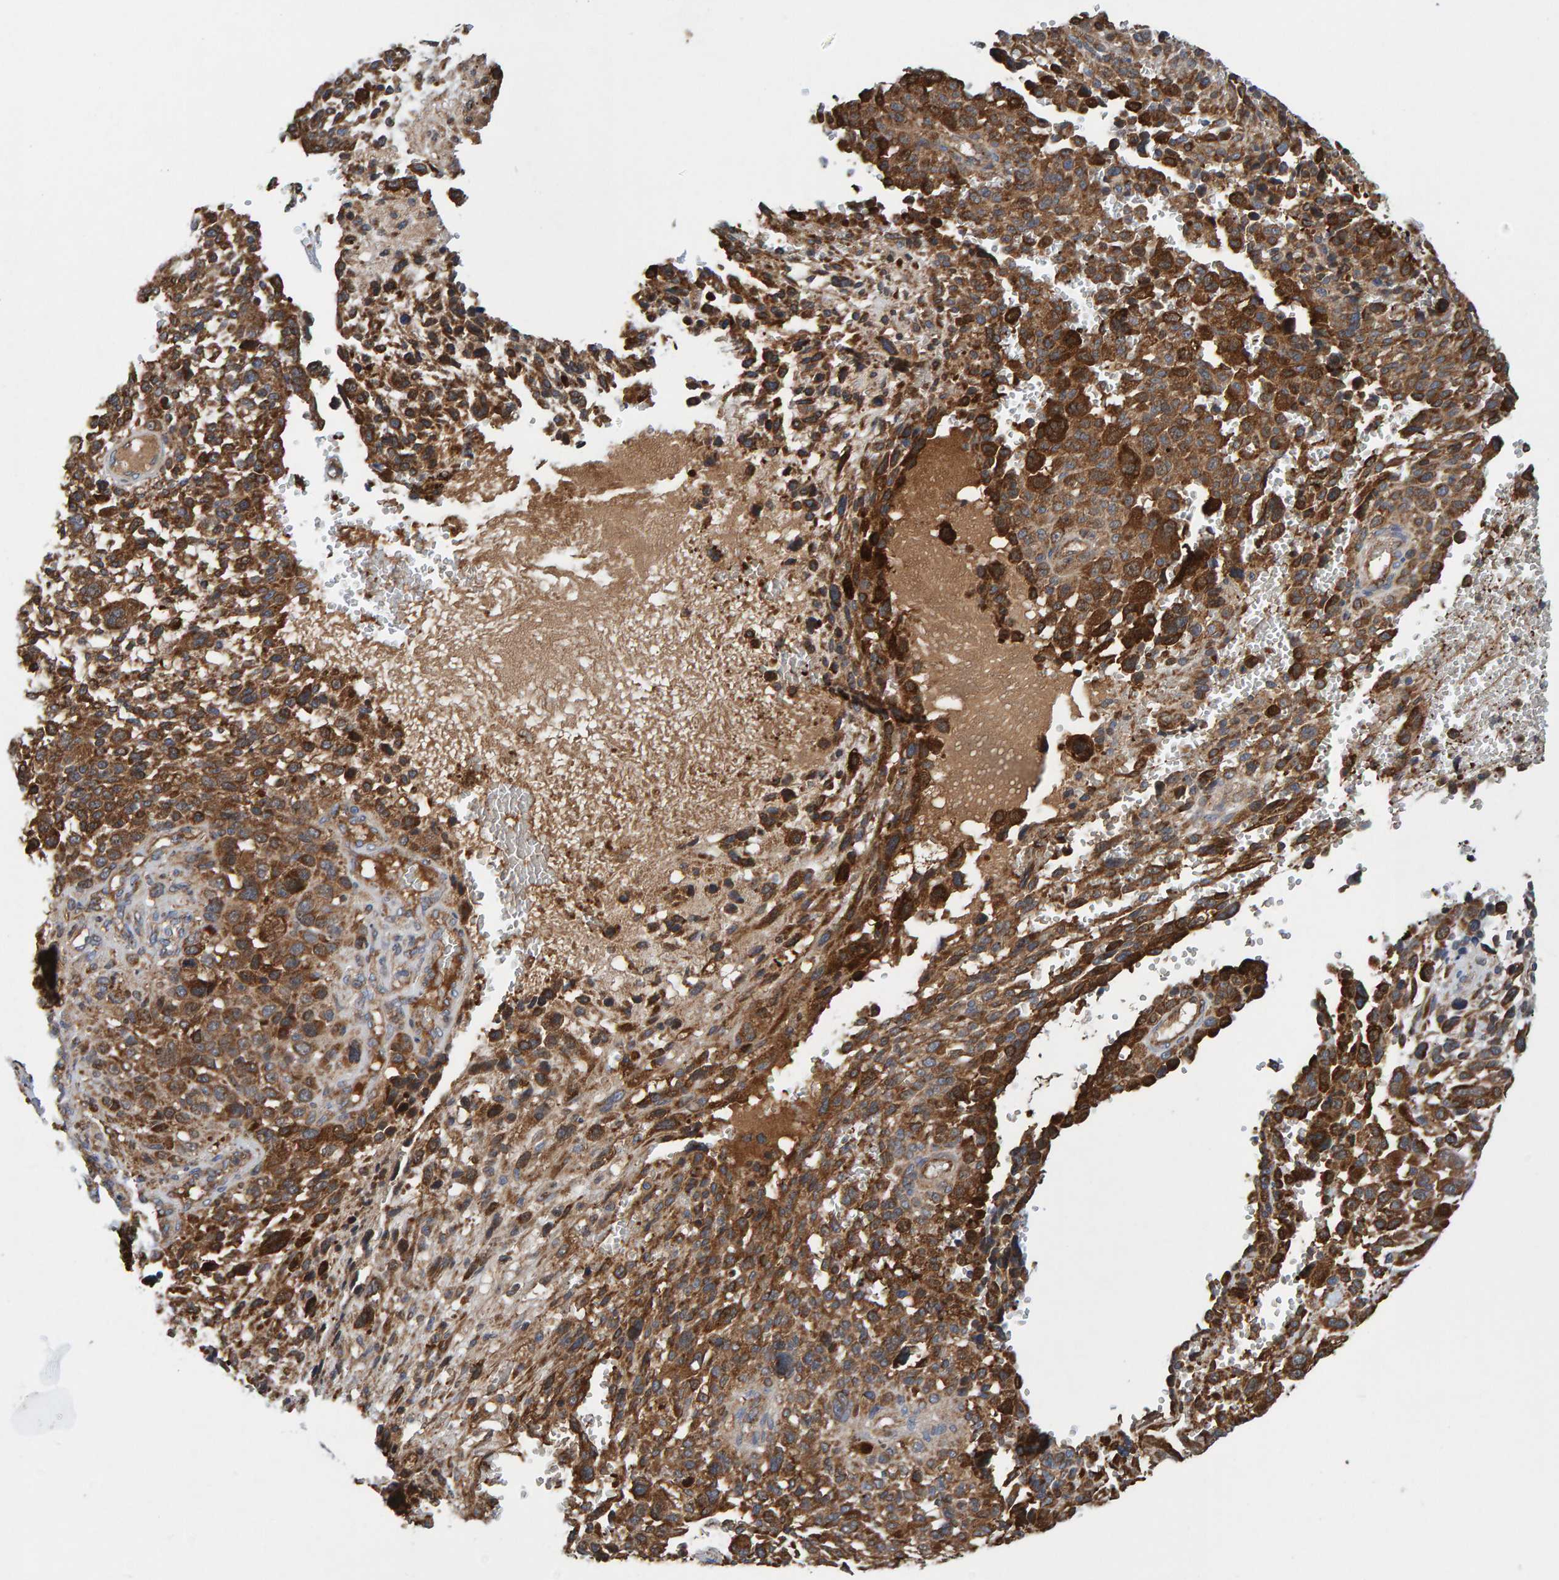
{"staining": {"intensity": "moderate", "quantity": ">75%", "location": "cytoplasmic/membranous"}, "tissue": "melanoma", "cell_type": "Tumor cells", "image_type": "cancer", "snomed": [{"axis": "morphology", "description": "Malignant melanoma, NOS"}, {"axis": "topography", "description": "Skin"}], "caption": "Melanoma tissue shows moderate cytoplasmic/membranous staining in about >75% of tumor cells The protein of interest is stained brown, and the nuclei are stained in blue (DAB IHC with brightfield microscopy, high magnification).", "gene": "KIAA0753", "patient": {"sex": "female", "age": 55}}